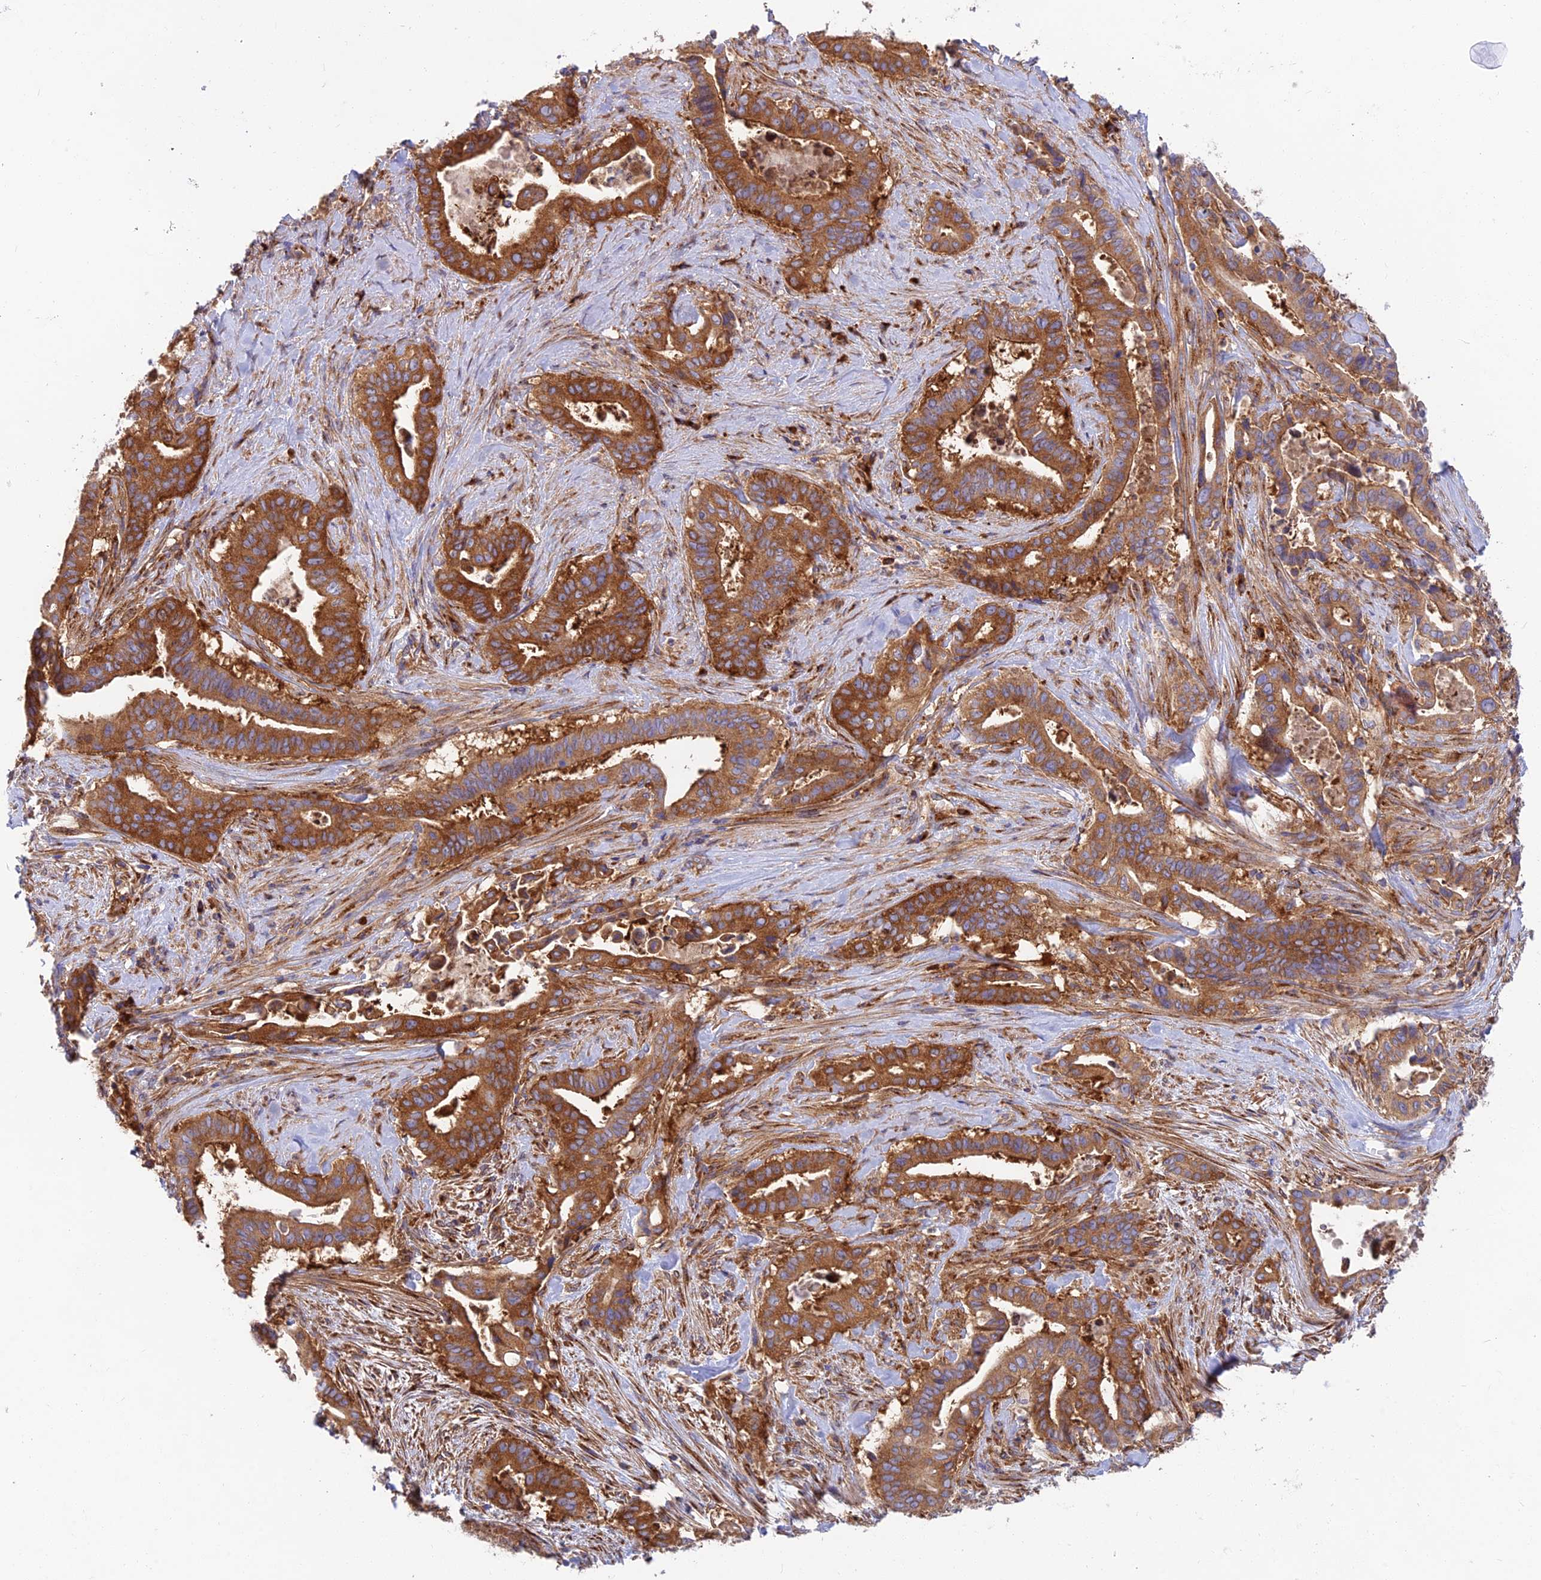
{"staining": {"intensity": "strong", "quantity": ">75%", "location": "cytoplasmic/membranous"}, "tissue": "pancreatic cancer", "cell_type": "Tumor cells", "image_type": "cancer", "snomed": [{"axis": "morphology", "description": "Adenocarcinoma, NOS"}, {"axis": "topography", "description": "Pancreas"}], "caption": "IHC histopathology image of neoplastic tissue: human pancreatic cancer stained using IHC reveals high levels of strong protein expression localized specifically in the cytoplasmic/membranous of tumor cells, appearing as a cytoplasmic/membranous brown color.", "gene": "GOLGA3", "patient": {"sex": "female", "age": 77}}